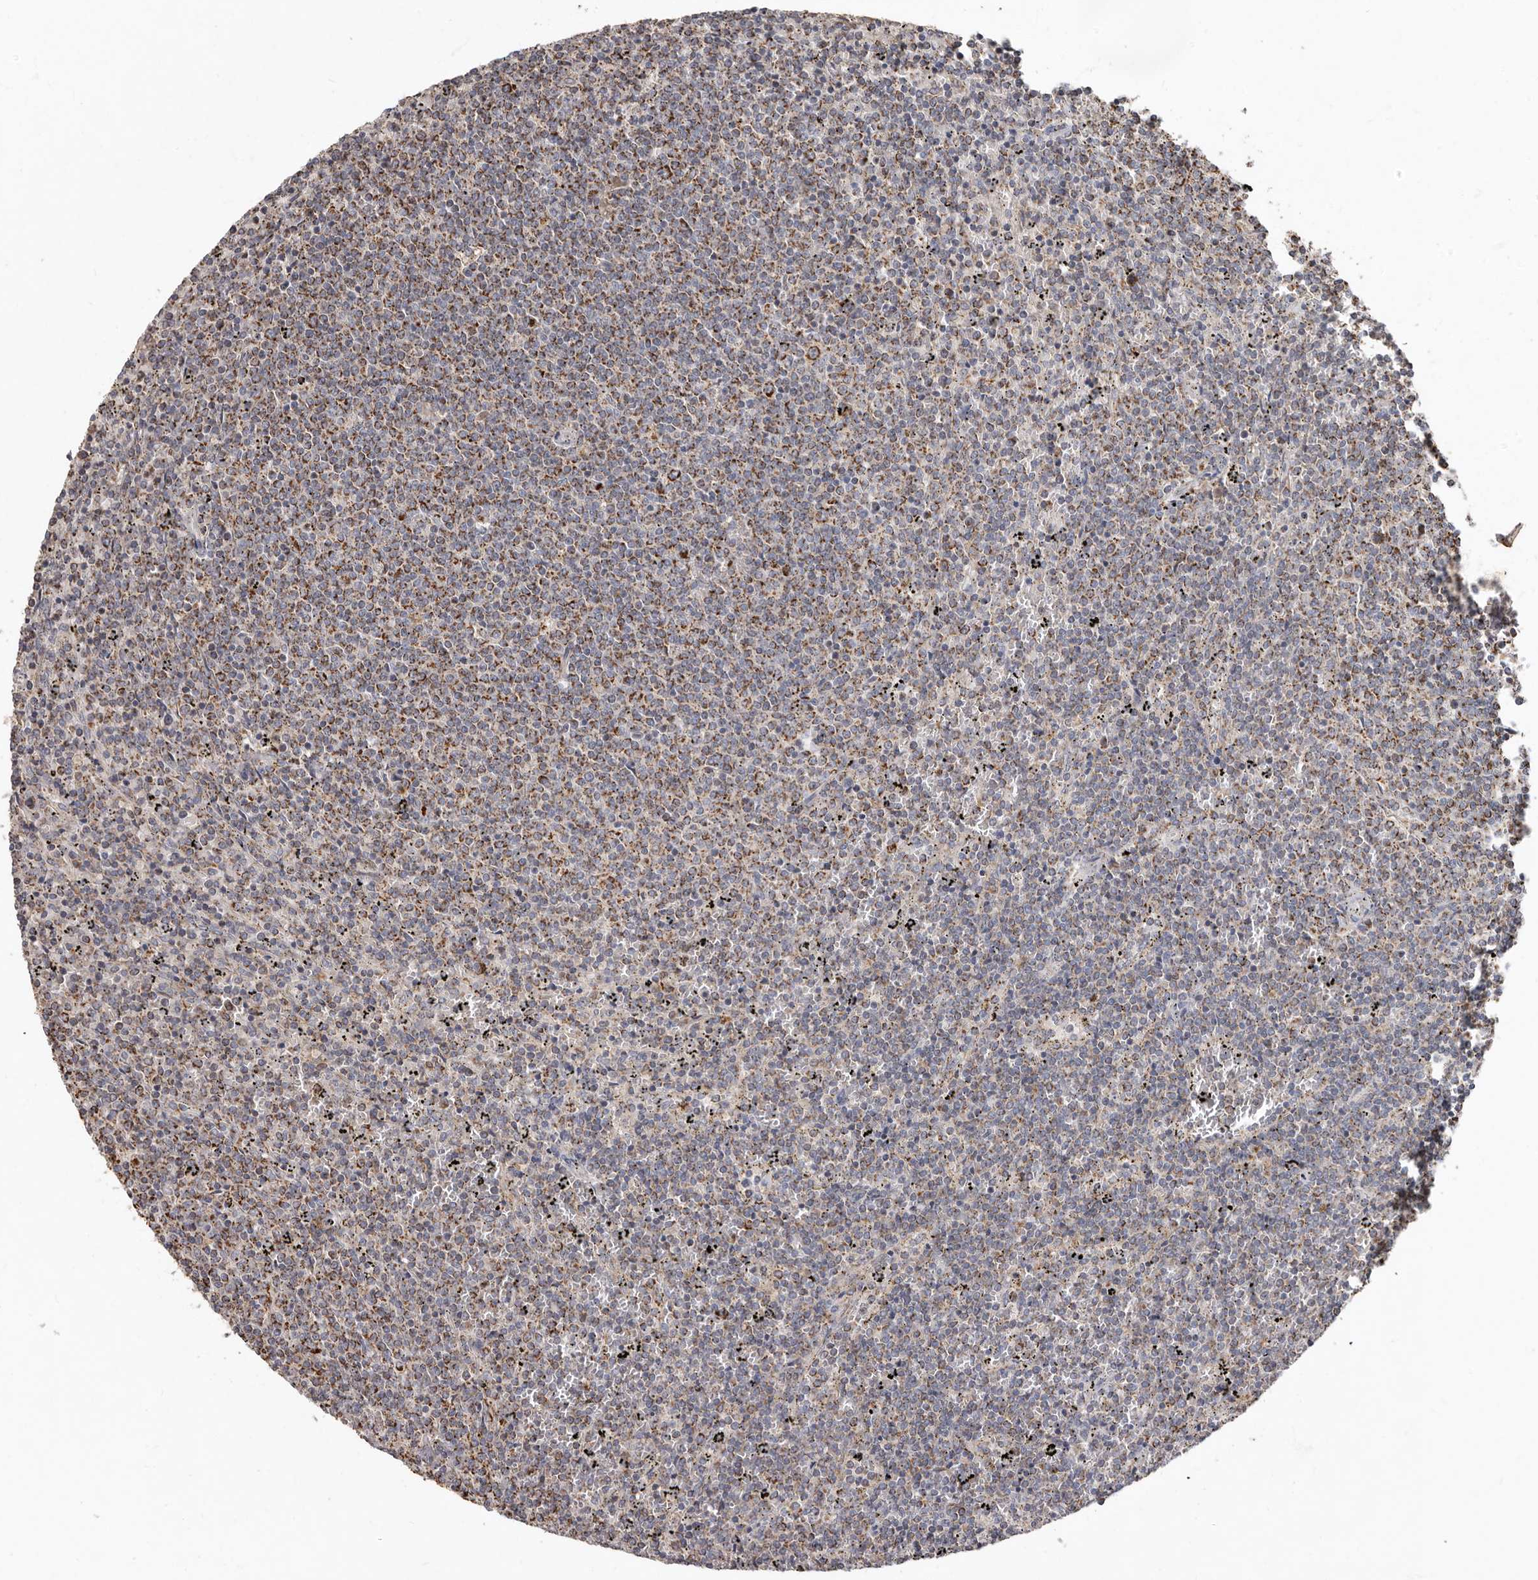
{"staining": {"intensity": "moderate", "quantity": ">75%", "location": "cytoplasmic/membranous"}, "tissue": "lymphoma", "cell_type": "Tumor cells", "image_type": "cancer", "snomed": [{"axis": "morphology", "description": "Malignant lymphoma, non-Hodgkin's type, Low grade"}, {"axis": "topography", "description": "Spleen"}], "caption": "Lymphoma was stained to show a protein in brown. There is medium levels of moderate cytoplasmic/membranous staining in approximately >75% of tumor cells.", "gene": "KIF26B", "patient": {"sex": "female", "age": 50}}